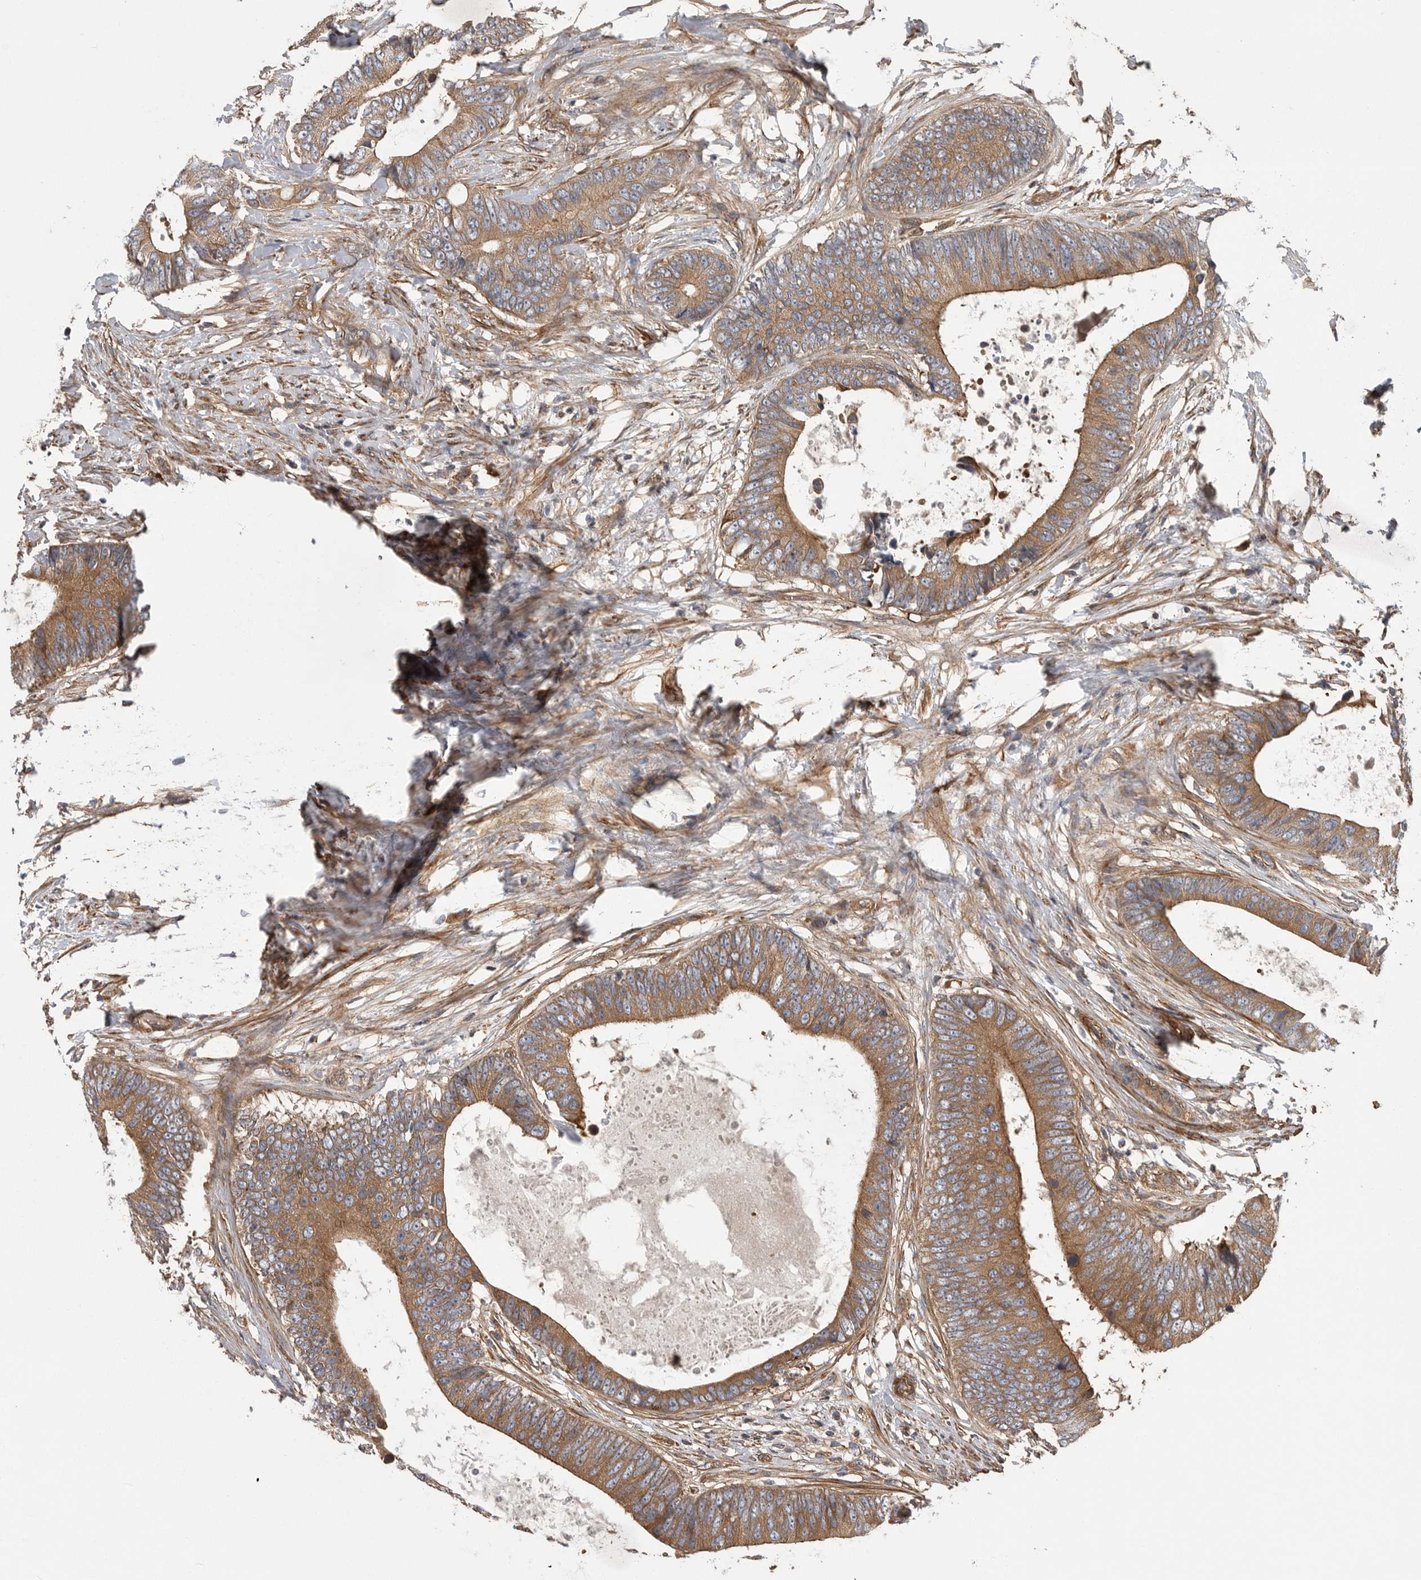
{"staining": {"intensity": "moderate", "quantity": ">75%", "location": "cytoplasmic/membranous"}, "tissue": "colorectal cancer", "cell_type": "Tumor cells", "image_type": "cancer", "snomed": [{"axis": "morphology", "description": "Adenocarcinoma, NOS"}, {"axis": "topography", "description": "Colon"}], "caption": "Tumor cells reveal medium levels of moderate cytoplasmic/membranous expression in approximately >75% of cells in colorectal cancer (adenocarcinoma).", "gene": "OXR1", "patient": {"sex": "male", "age": 56}}